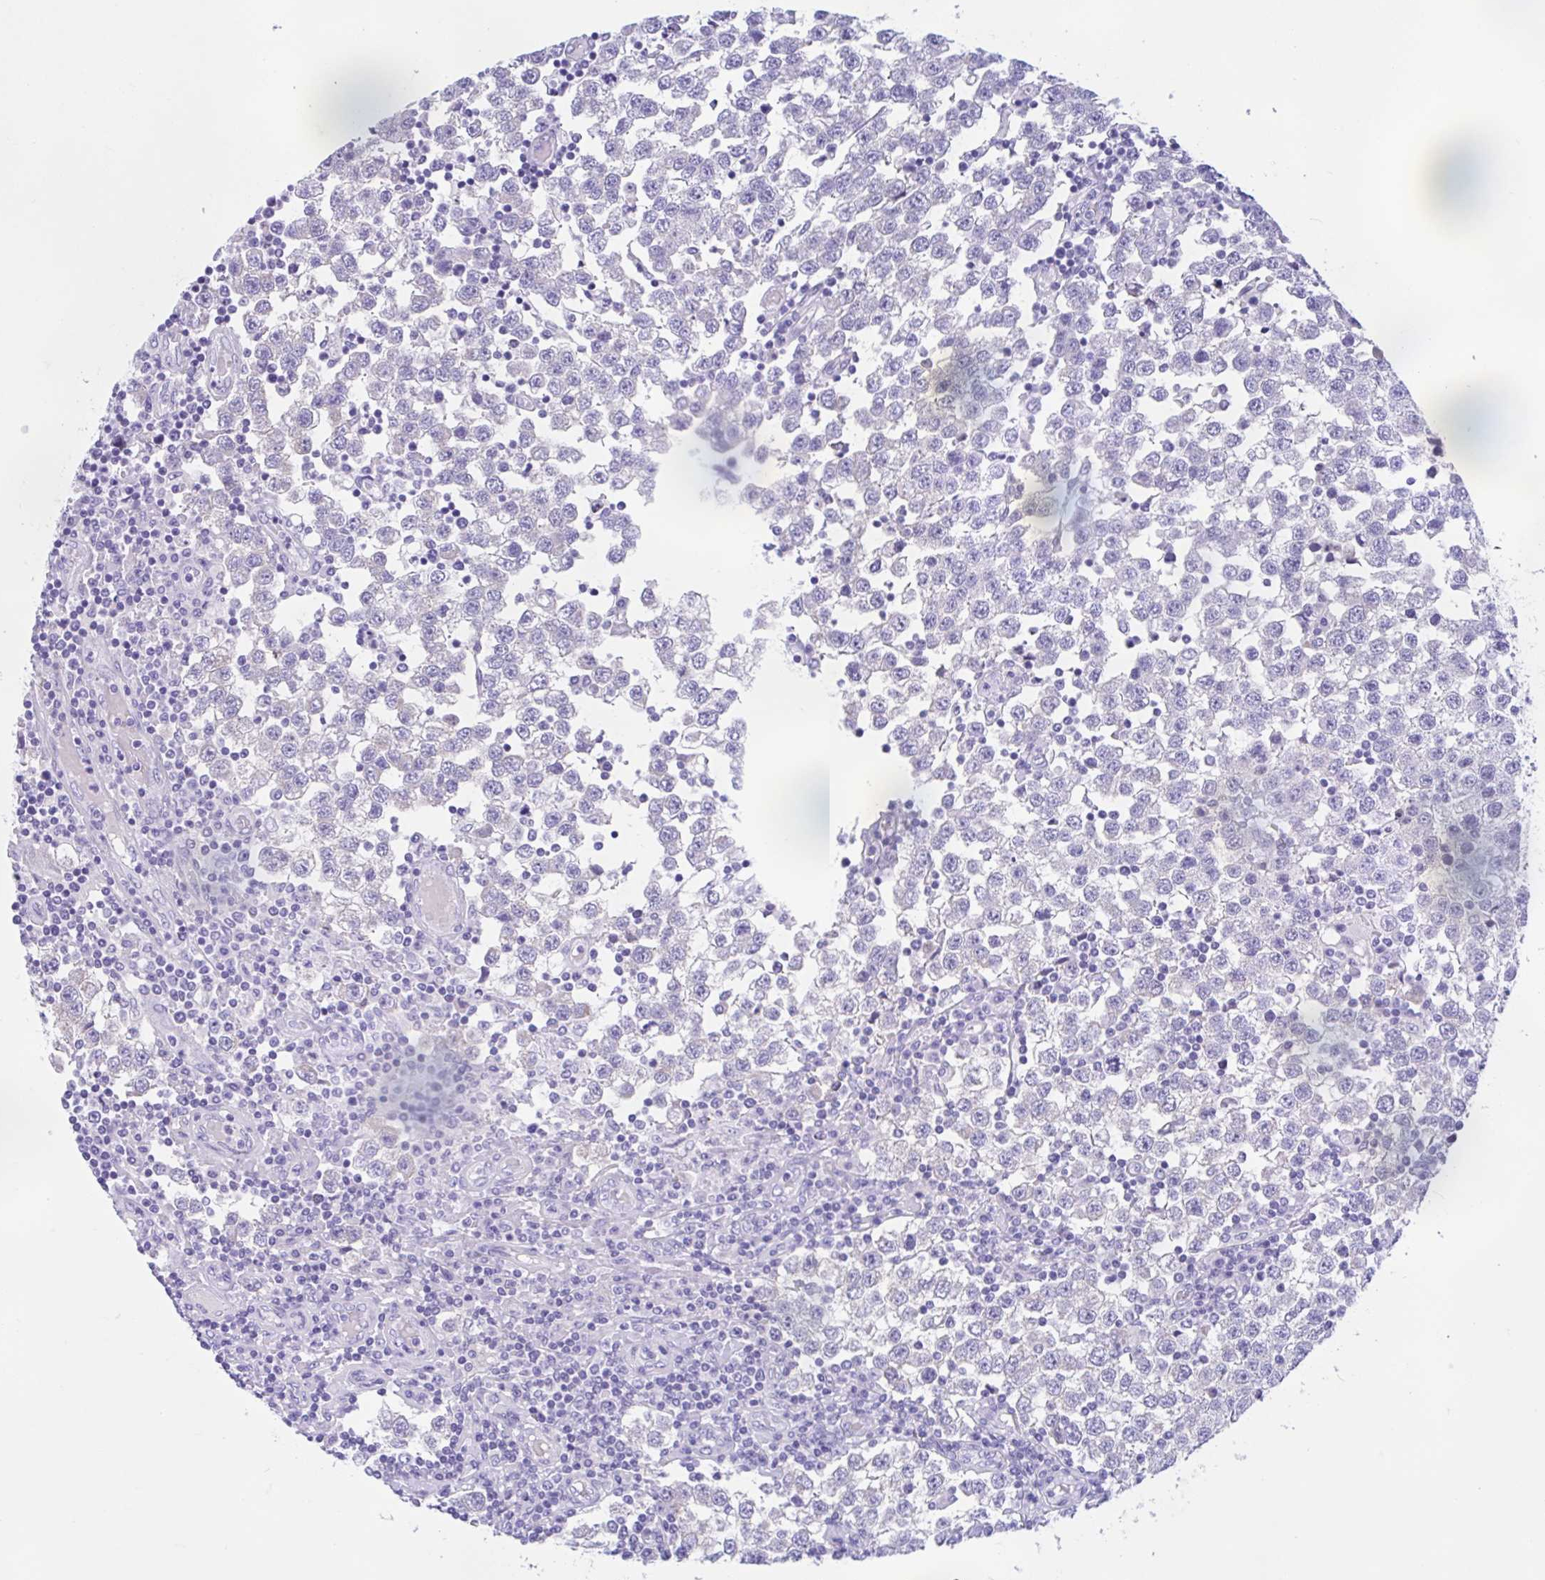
{"staining": {"intensity": "negative", "quantity": "none", "location": "none"}, "tissue": "testis cancer", "cell_type": "Tumor cells", "image_type": "cancer", "snomed": [{"axis": "morphology", "description": "Seminoma, NOS"}, {"axis": "topography", "description": "Testis"}], "caption": "This is a image of immunohistochemistry (IHC) staining of testis cancer (seminoma), which shows no staining in tumor cells.", "gene": "ZNF319", "patient": {"sex": "male", "age": 34}}